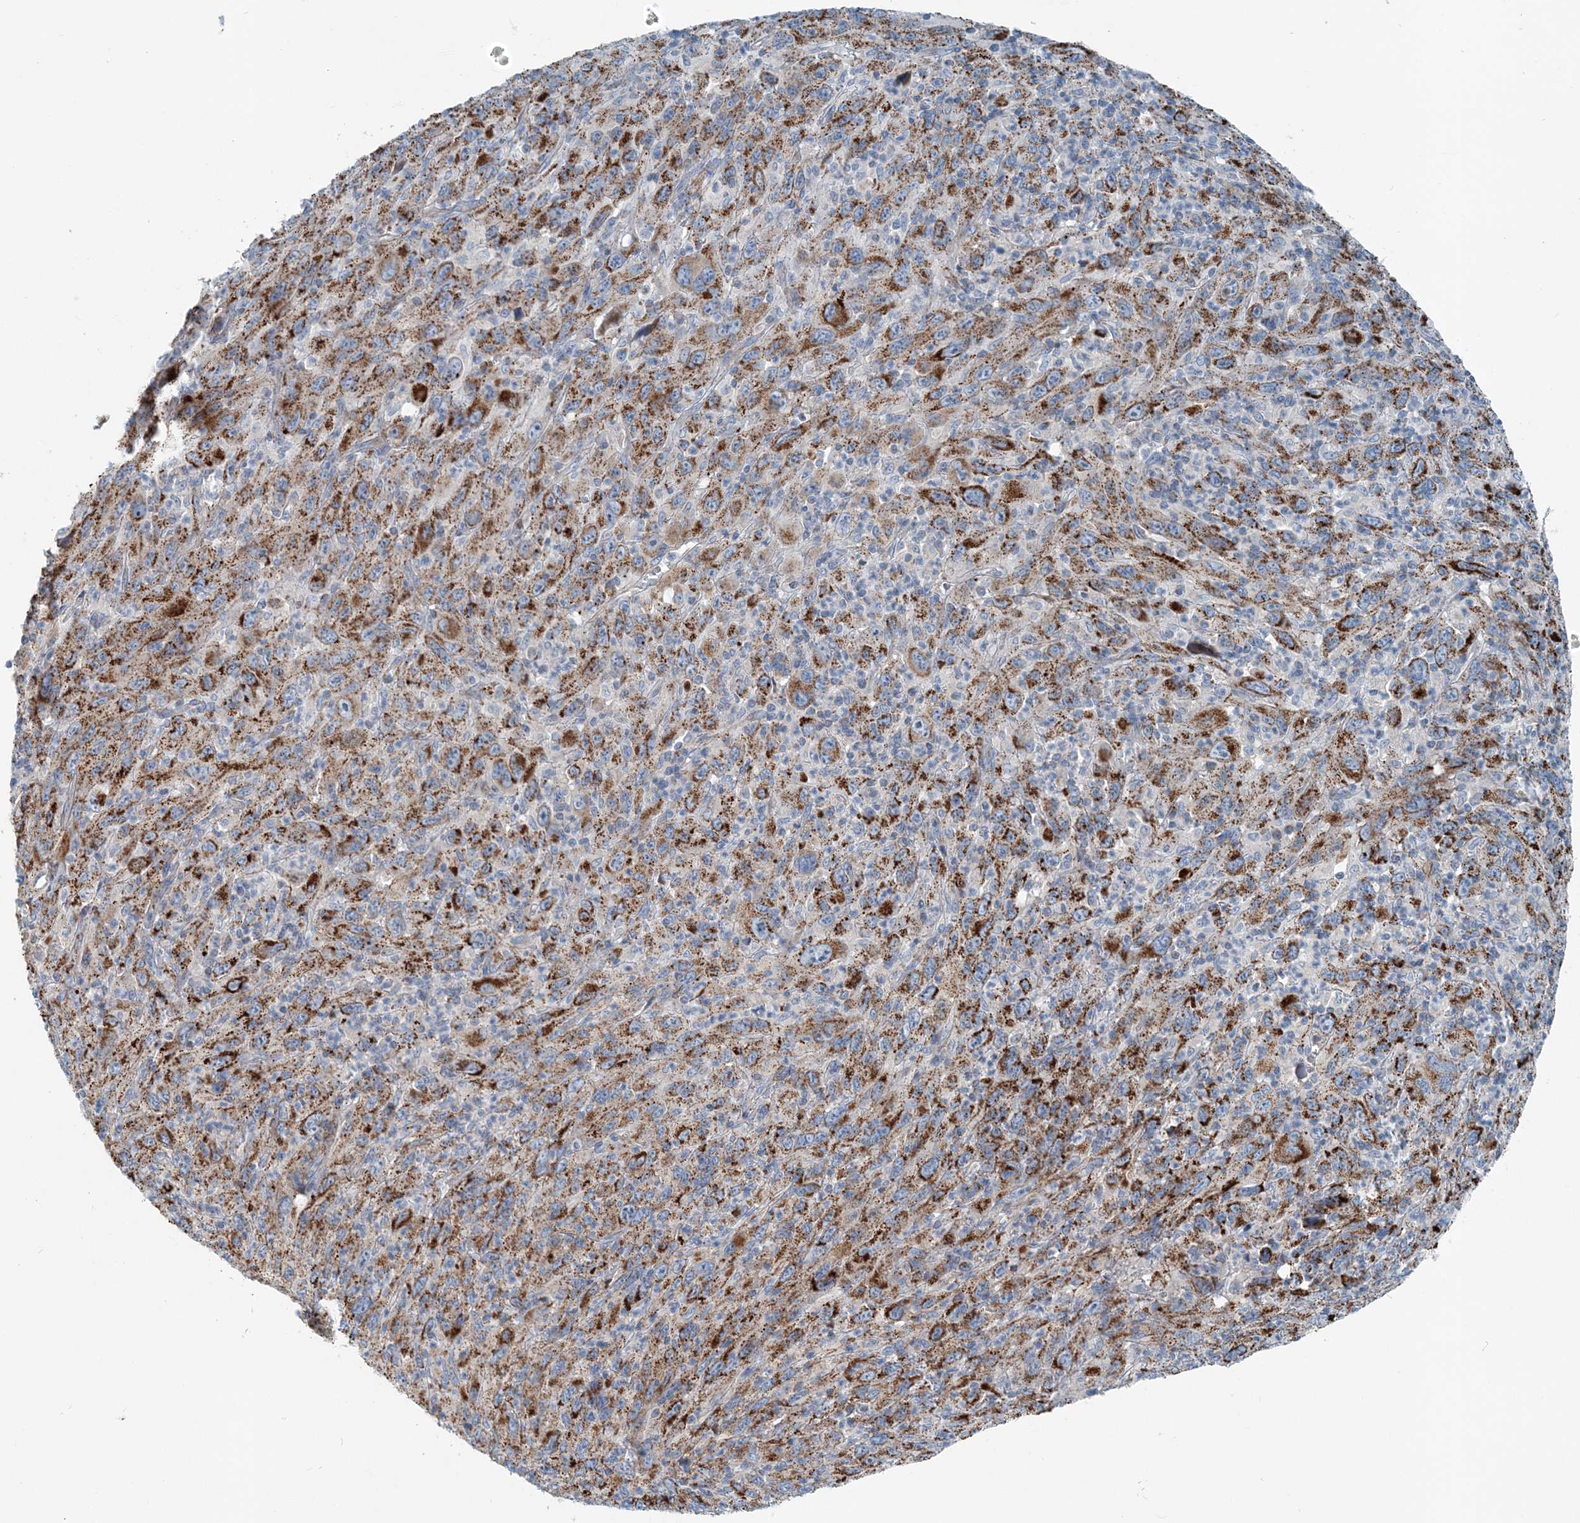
{"staining": {"intensity": "strong", "quantity": "25%-75%", "location": "cytoplasmic/membranous"}, "tissue": "melanoma", "cell_type": "Tumor cells", "image_type": "cancer", "snomed": [{"axis": "morphology", "description": "Malignant melanoma, Metastatic site"}, {"axis": "topography", "description": "Skin"}], "caption": "Malignant melanoma (metastatic site) stained with IHC exhibits strong cytoplasmic/membranous staining in approximately 25%-75% of tumor cells.", "gene": "INTU", "patient": {"sex": "female", "age": 56}}